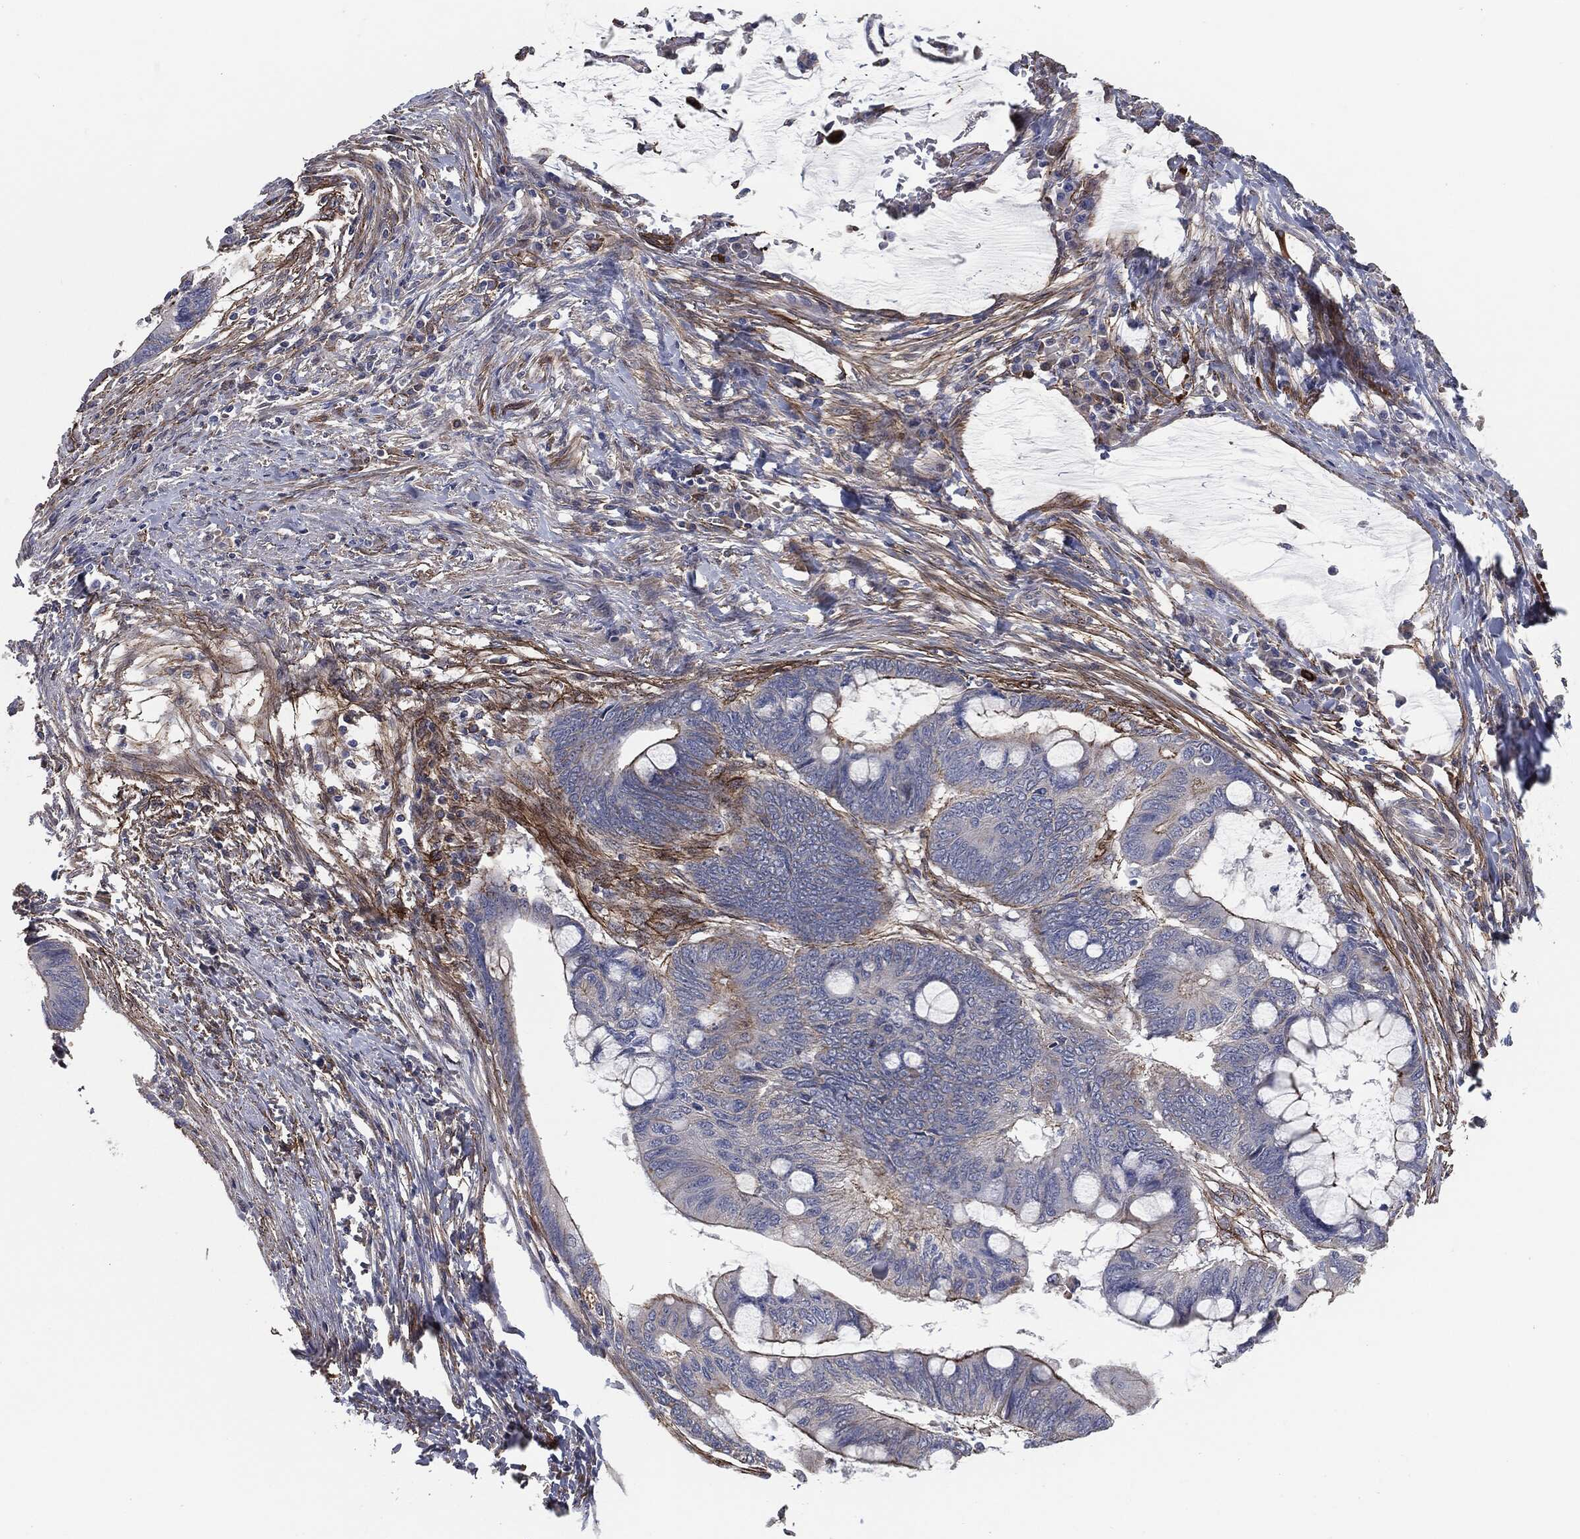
{"staining": {"intensity": "strong", "quantity": "<25%", "location": "cytoplasmic/membranous"}, "tissue": "colorectal cancer", "cell_type": "Tumor cells", "image_type": "cancer", "snomed": [{"axis": "morphology", "description": "Normal tissue, NOS"}, {"axis": "morphology", "description": "Adenocarcinoma, NOS"}, {"axis": "topography", "description": "Rectum"}, {"axis": "topography", "description": "Peripheral nerve tissue"}], "caption": "High-magnification brightfield microscopy of colorectal adenocarcinoma stained with DAB (3,3'-diaminobenzidine) (brown) and counterstained with hematoxylin (blue). tumor cells exhibit strong cytoplasmic/membranous expression is identified in approximately<25% of cells.", "gene": "SVIL", "patient": {"sex": "male", "age": 92}}